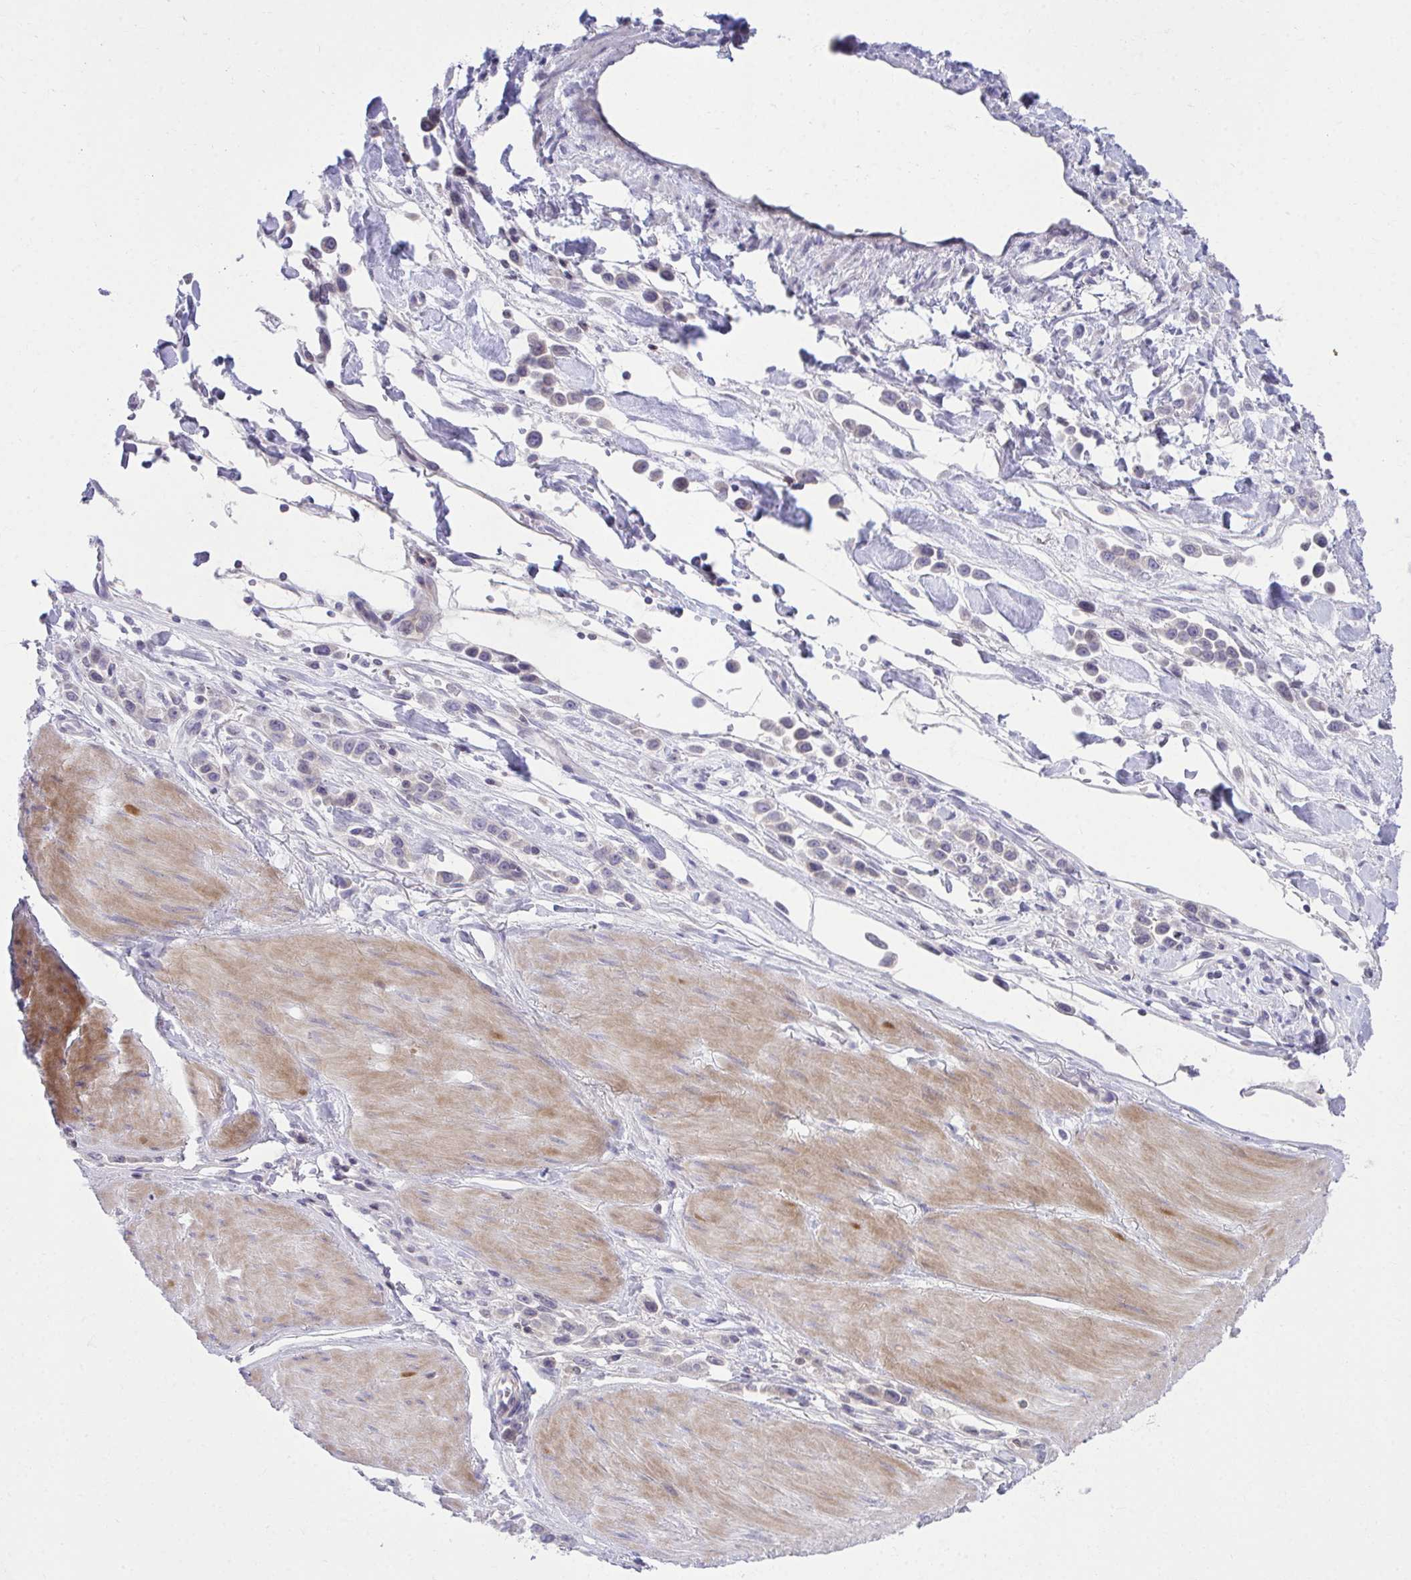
{"staining": {"intensity": "negative", "quantity": "none", "location": "none"}, "tissue": "stomach cancer", "cell_type": "Tumor cells", "image_type": "cancer", "snomed": [{"axis": "morphology", "description": "Adenocarcinoma, NOS"}, {"axis": "topography", "description": "Stomach"}], "caption": "IHC image of human stomach cancer (adenocarcinoma) stained for a protein (brown), which reveals no staining in tumor cells.", "gene": "OR7A5", "patient": {"sex": "male", "age": 47}}